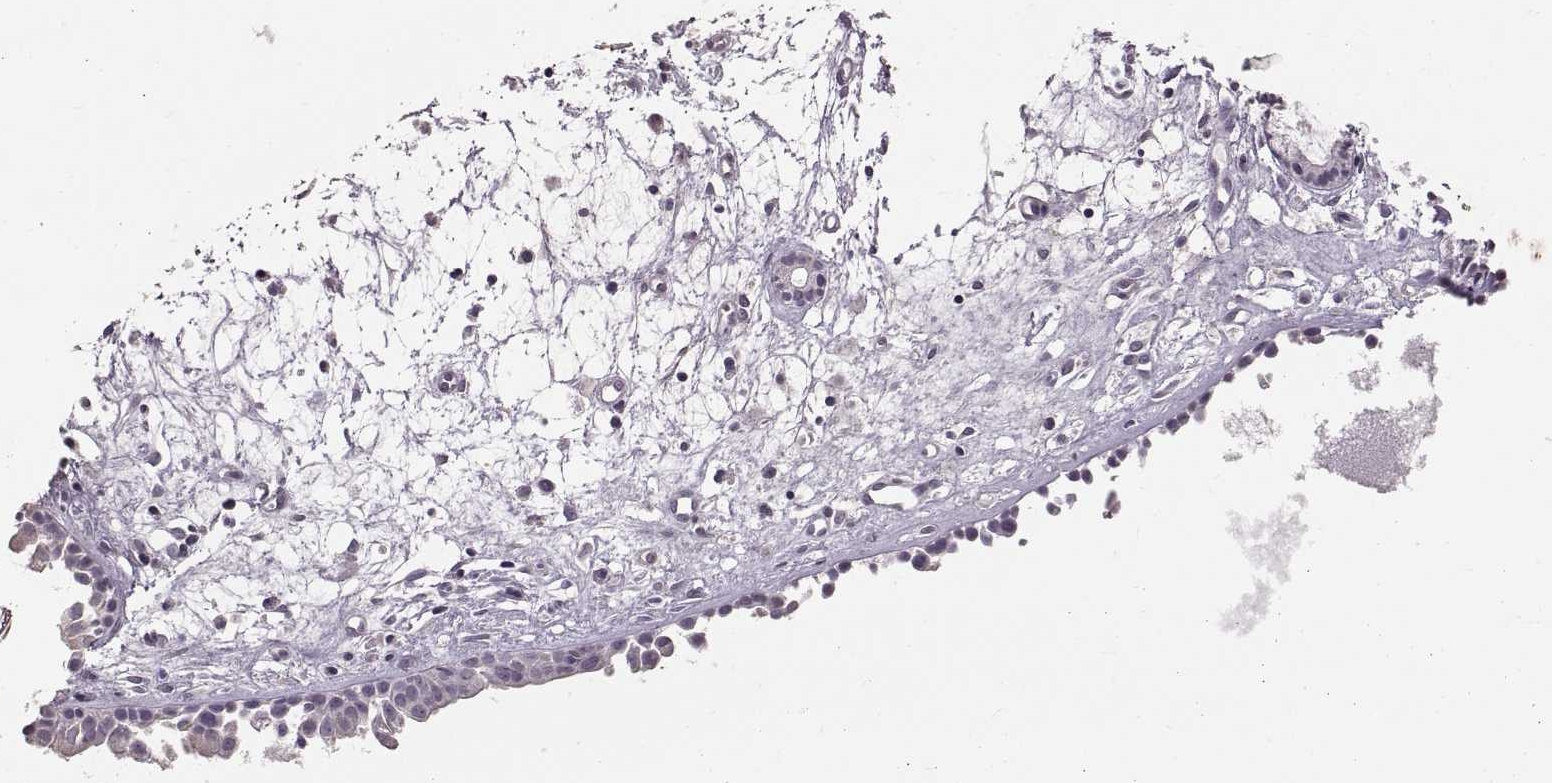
{"staining": {"intensity": "negative", "quantity": "none", "location": "none"}, "tissue": "nasopharynx", "cell_type": "Respiratory epithelial cells", "image_type": "normal", "snomed": [{"axis": "morphology", "description": "Normal tissue, NOS"}, {"axis": "topography", "description": "Nasopharynx"}], "caption": "Immunohistochemistry of normal nasopharynx demonstrates no positivity in respiratory epithelial cells.", "gene": "CDH2", "patient": {"sex": "male", "age": 61}}